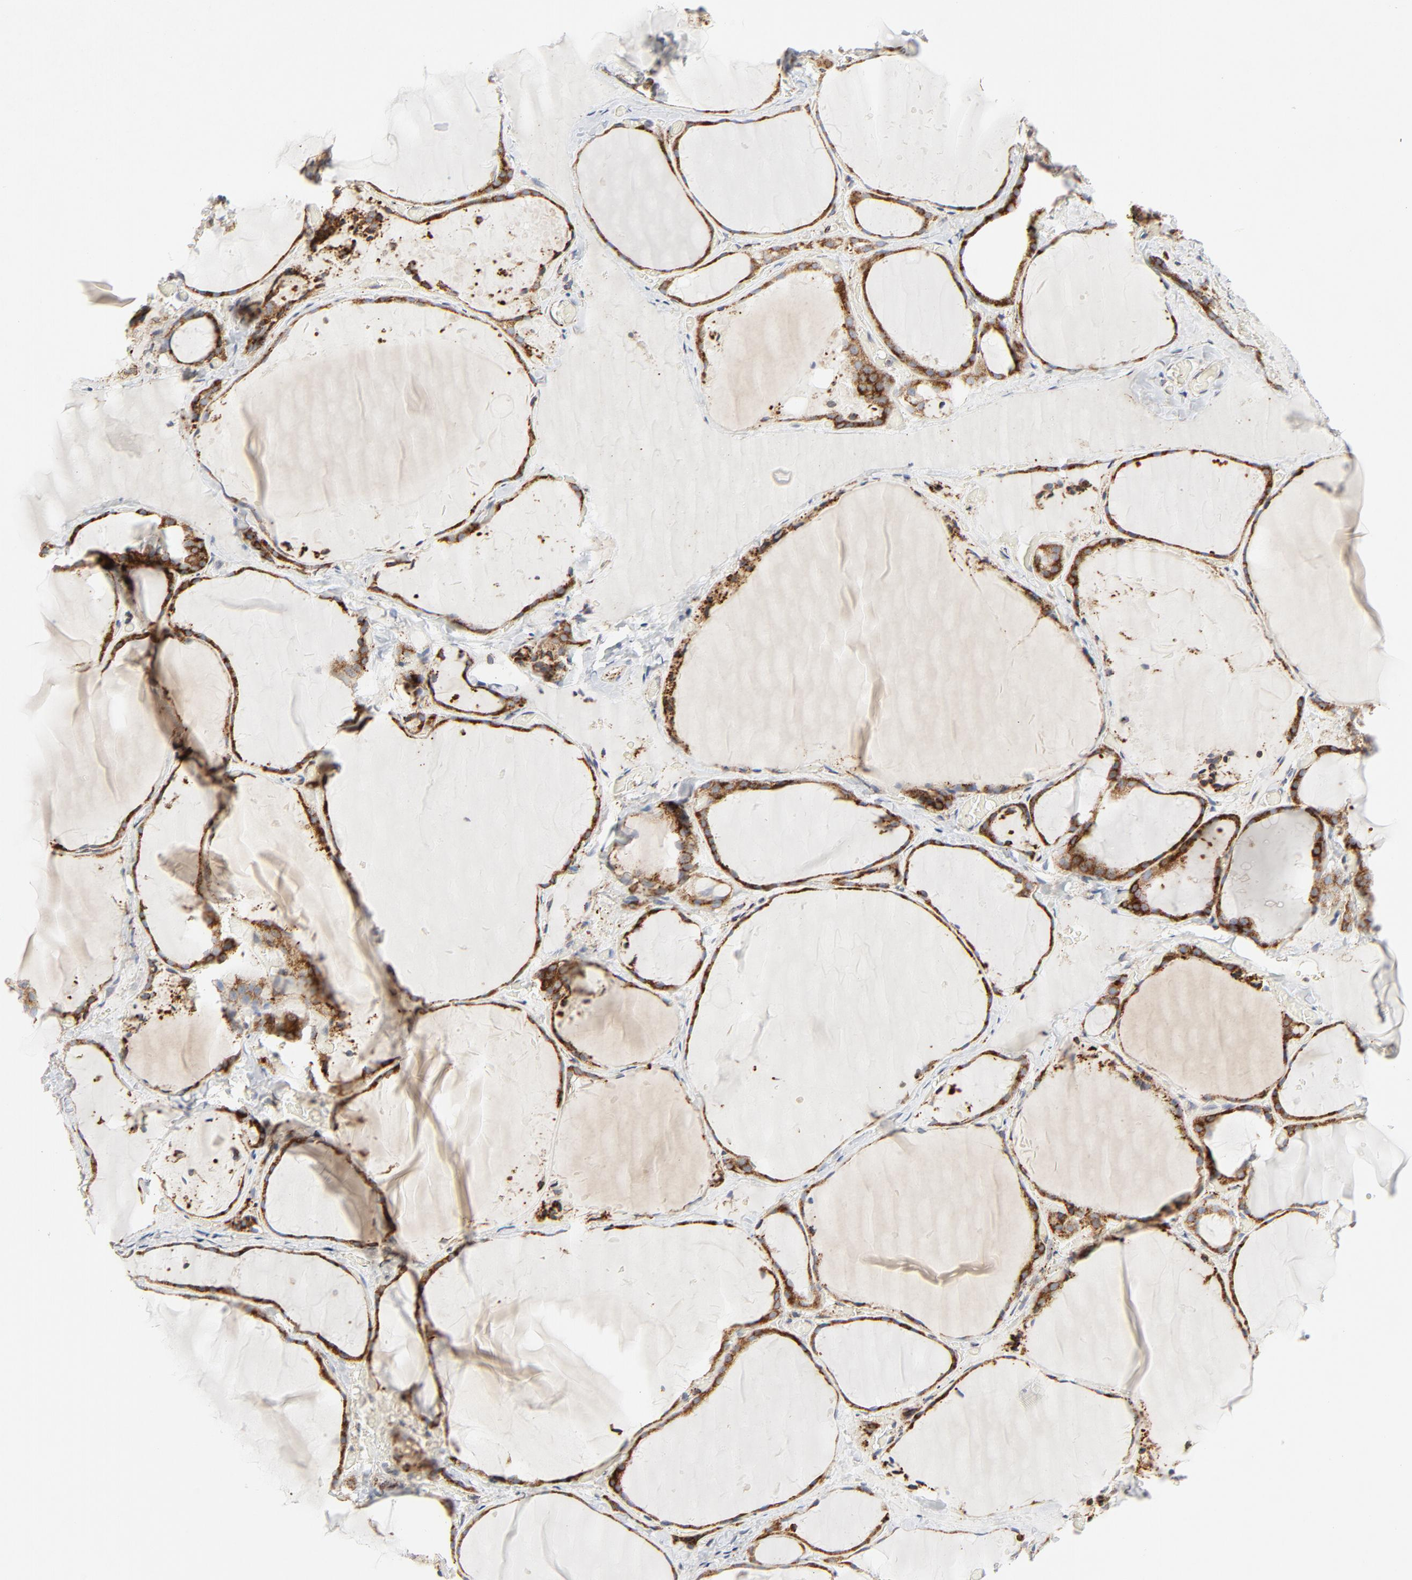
{"staining": {"intensity": "strong", "quantity": ">75%", "location": "cytoplasmic/membranous"}, "tissue": "thyroid gland", "cell_type": "Glandular cells", "image_type": "normal", "snomed": [{"axis": "morphology", "description": "Normal tissue, NOS"}, {"axis": "topography", "description": "Thyroid gland"}], "caption": "This image exhibits immunohistochemistry staining of normal human thyroid gland, with high strong cytoplasmic/membranous positivity in approximately >75% of glandular cells.", "gene": "LRP6", "patient": {"sex": "female", "age": 22}}